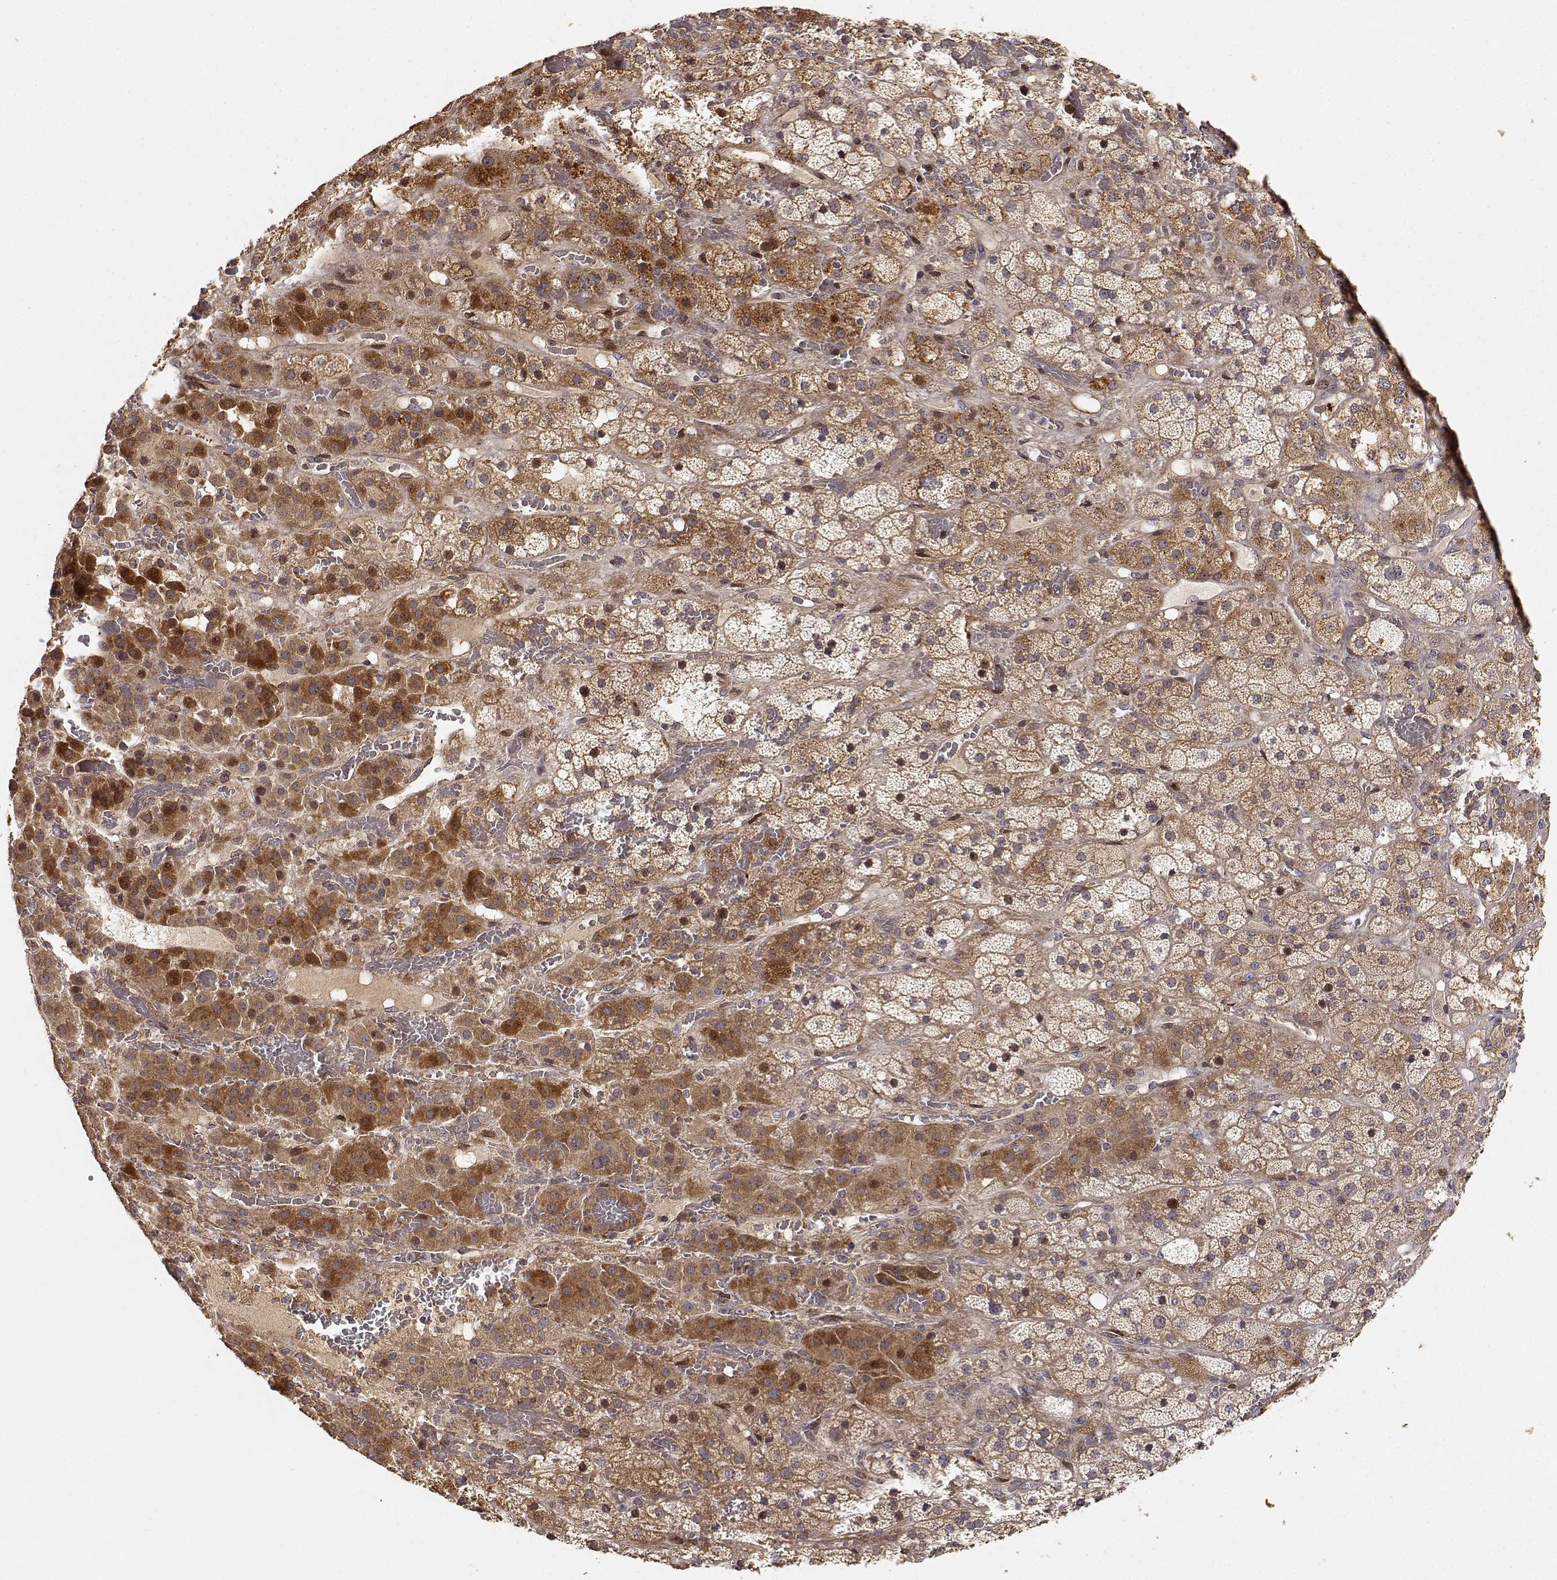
{"staining": {"intensity": "strong", "quantity": "25%-75%", "location": "cytoplasmic/membranous"}, "tissue": "adrenal gland", "cell_type": "Glandular cells", "image_type": "normal", "snomed": [{"axis": "morphology", "description": "Normal tissue, NOS"}, {"axis": "topography", "description": "Adrenal gland"}], "caption": "The histopathology image reveals a brown stain indicating the presence of a protein in the cytoplasmic/membranous of glandular cells in adrenal gland. The staining is performed using DAB (3,3'-diaminobenzidine) brown chromogen to label protein expression. The nuclei are counter-stained blue using hematoxylin.", "gene": "PICK1", "patient": {"sex": "male", "age": 57}}